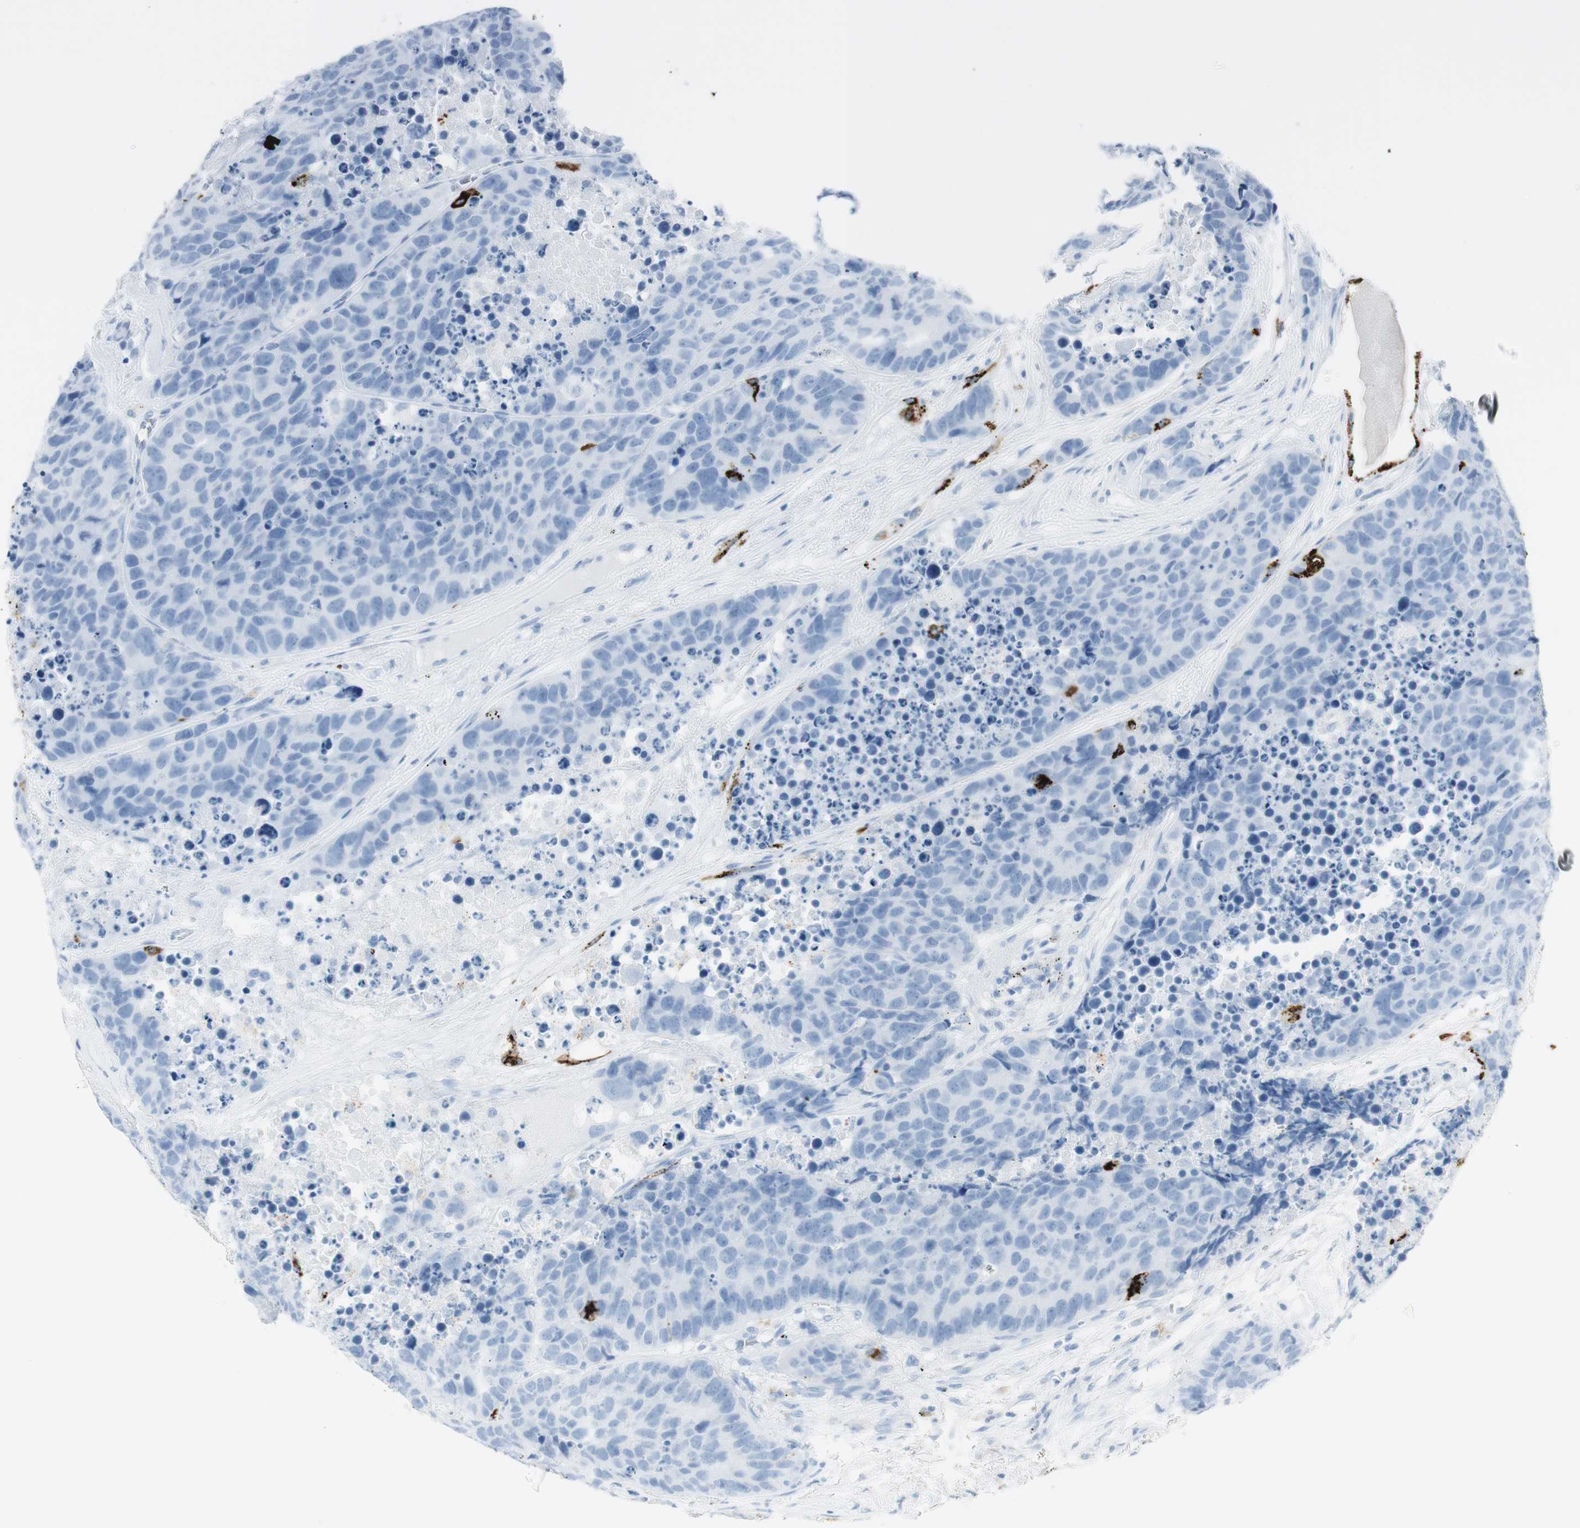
{"staining": {"intensity": "negative", "quantity": "none", "location": "none"}, "tissue": "carcinoid", "cell_type": "Tumor cells", "image_type": "cancer", "snomed": [{"axis": "morphology", "description": "Carcinoid, malignant, NOS"}, {"axis": "topography", "description": "Lung"}], "caption": "A high-resolution image shows IHC staining of carcinoid, which exhibits no significant staining in tumor cells.", "gene": "NAPSA", "patient": {"sex": "male", "age": 60}}